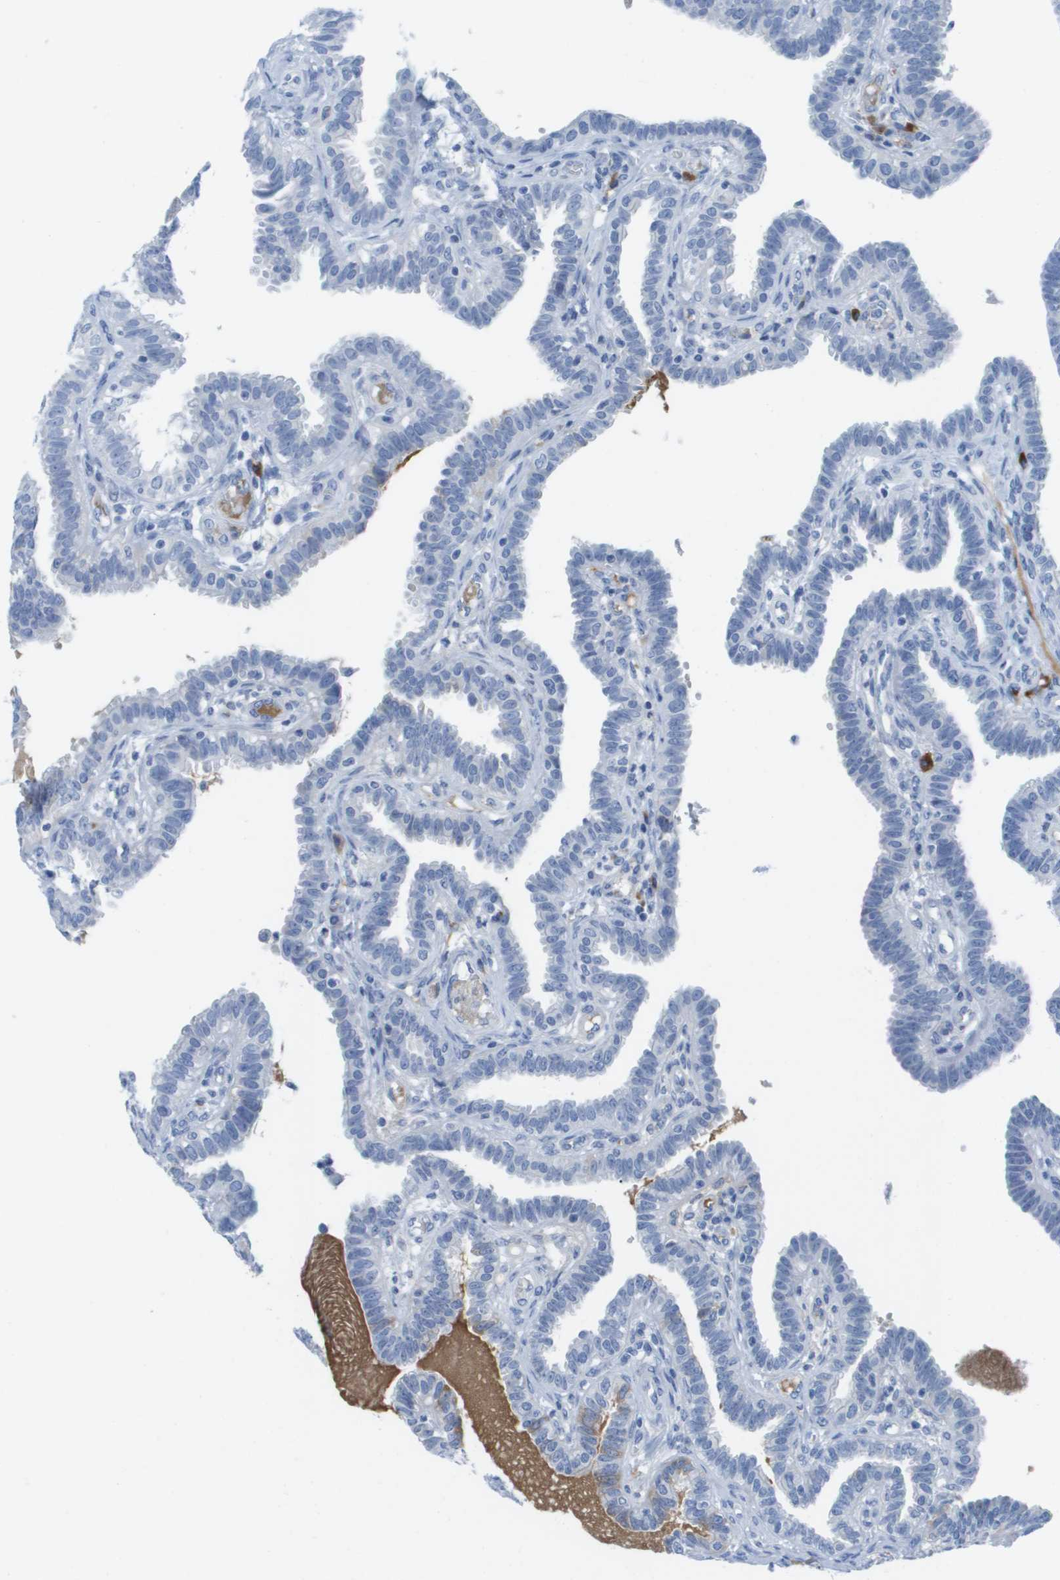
{"staining": {"intensity": "negative", "quantity": "none", "location": "none"}, "tissue": "fallopian tube", "cell_type": "Glandular cells", "image_type": "normal", "snomed": [{"axis": "morphology", "description": "Normal tissue, NOS"}, {"axis": "topography", "description": "Fallopian tube"}, {"axis": "topography", "description": "Placenta"}], "caption": "Histopathology image shows no protein positivity in glandular cells of normal fallopian tube.", "gene": "GPR18", "patient": {"sex": "female", "age": 34}}